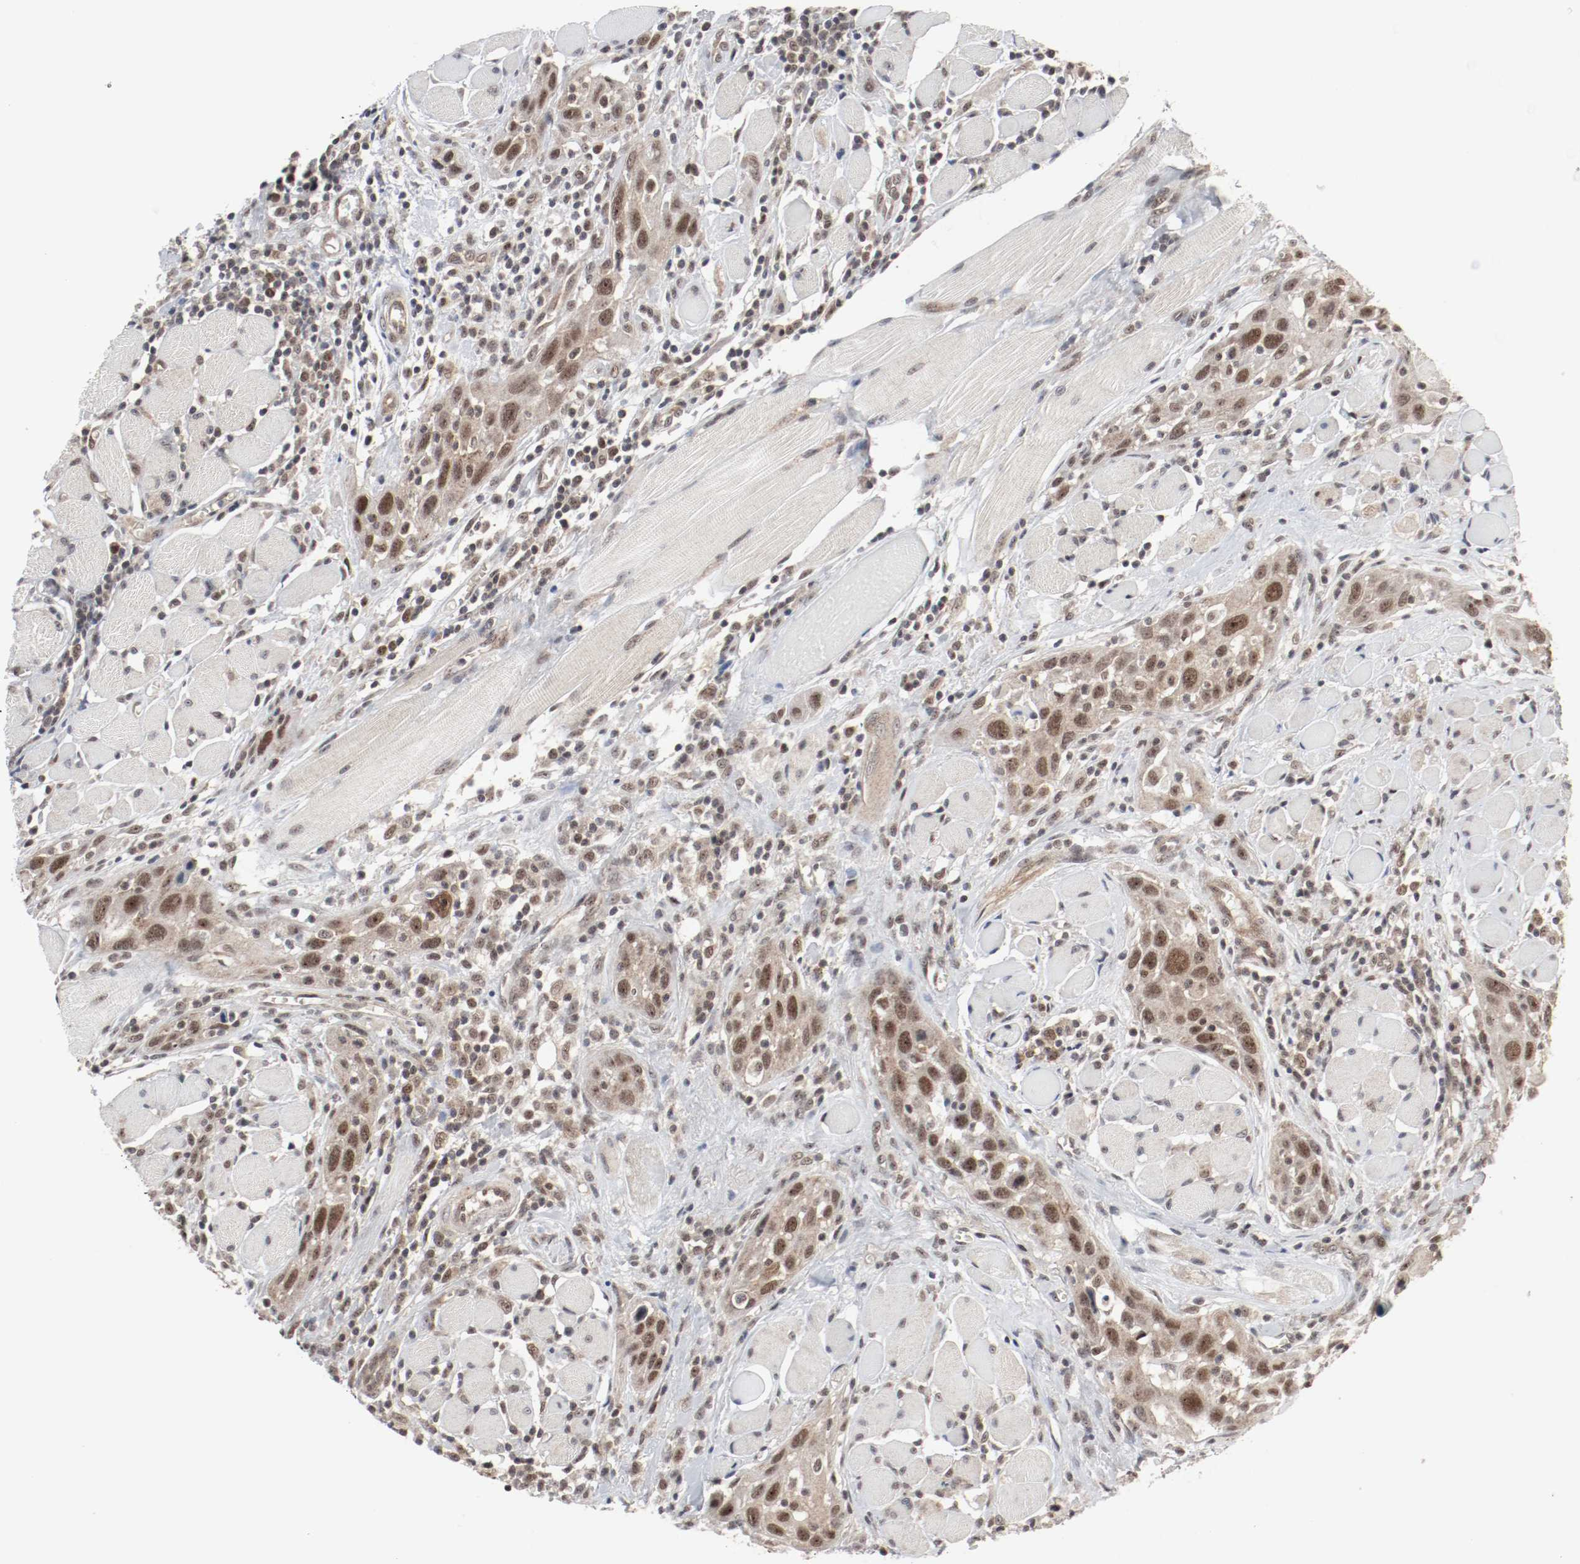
{"staining": {"intensity": "moderate", "quantity": ">75%", "location": "cytoplasmic/membranous,nuclear"}, "tissue": "head and neck cancer", "cell_type": "Tumor cells", "image_type": "cancer", "snomed": [{"axis": "morphology", "description": "Squamous cell carcinoma, NOS"}, {"axis": "topography", "description": "Oral tissue"}, {"axis": "topography", "description": "Head-Neck"}], "caption": "Human head and neck cancer (squamous cell carcinoma) stained with a brown dye displays moderate cytoplasmic/membranous and nuclear positive expression in about >75% of tumor cells.", "gene": "CSNK2B", "patient": {"sex": "female", "age": 50}}